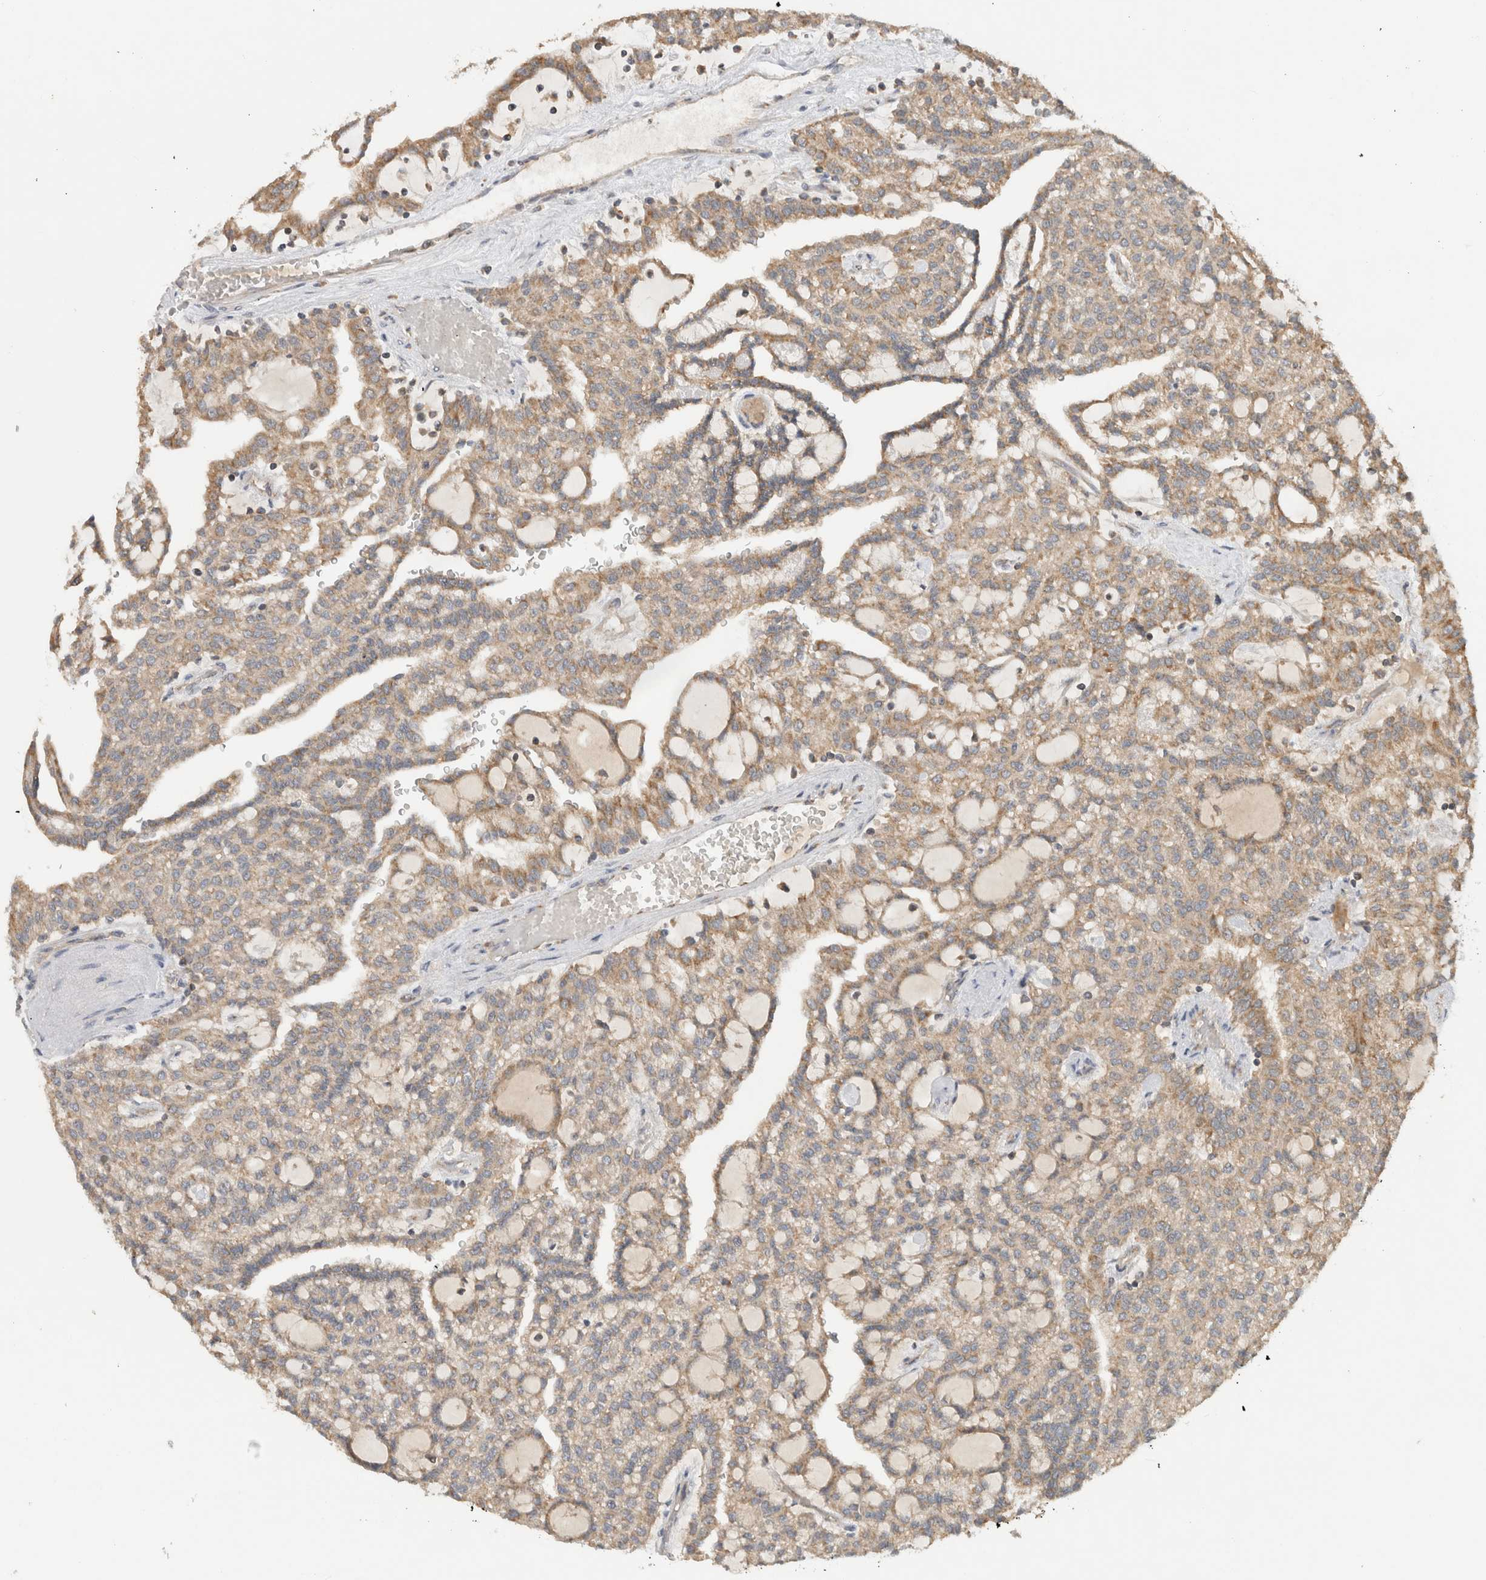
{"staining": {"intensity": "weak", "quantity": "25%-75%", "location": "cytoplasmic/membranous"}, "tissue": "renal cancer", "cell_type": "Tumor cells", "image_type": "cancer", "snomed": [{"axis": "morphology", "description": "Adenocarcinoma, NOS"}, {"axis": "topography", "description": "Kidney"}], "caption": "Immunohistochemistry (IHC) image of renal cancer stained for a protein (brown), which reveals low levels of weak cytoplasmic/membranous staining in about 25%-75% of tumor cells.", "gene": "AMPD1", "patient": {"sex": "male", "age": 63}}